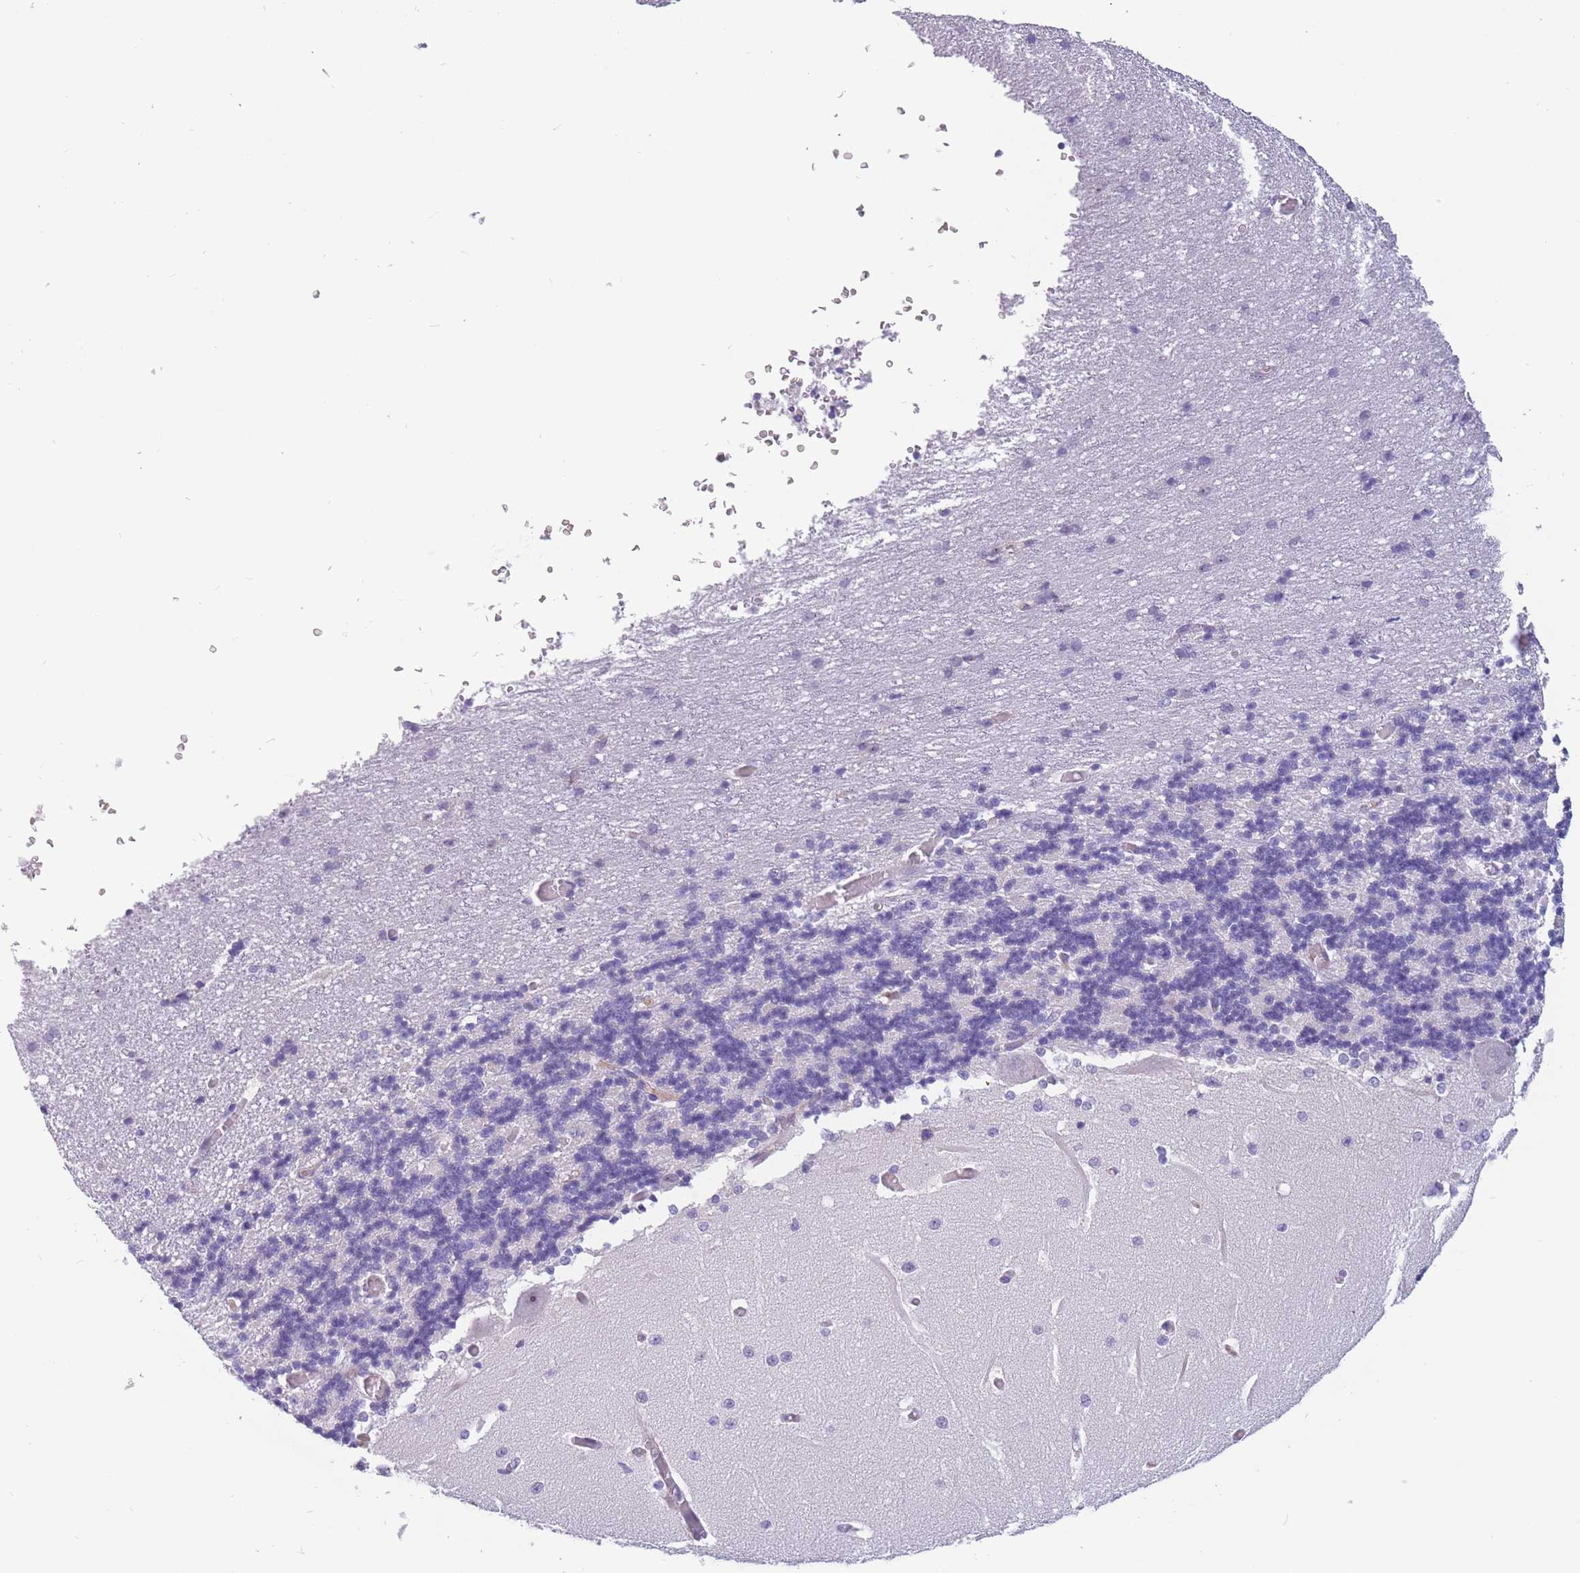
{"staining": {"intensity": "negative", "quantity": "none", "location": "none"}, "tissue": "cerebellum", "cell_type": "Cells in granular layer", "image_type": "normal", "snomed": [{"axis": "morphology", "description": "Normal tissue, NOS"}, {"axis": "topography", "description": "Cerebellum"}], "caption": "A high-resolution histopathology image shows immunohistochemistry (IHC) staining of normal cerebellum, which demonstrates no significant staining in cells in granular layer.", "gene": "BOP1", "patient": {"sex": "male", "age": 37}}